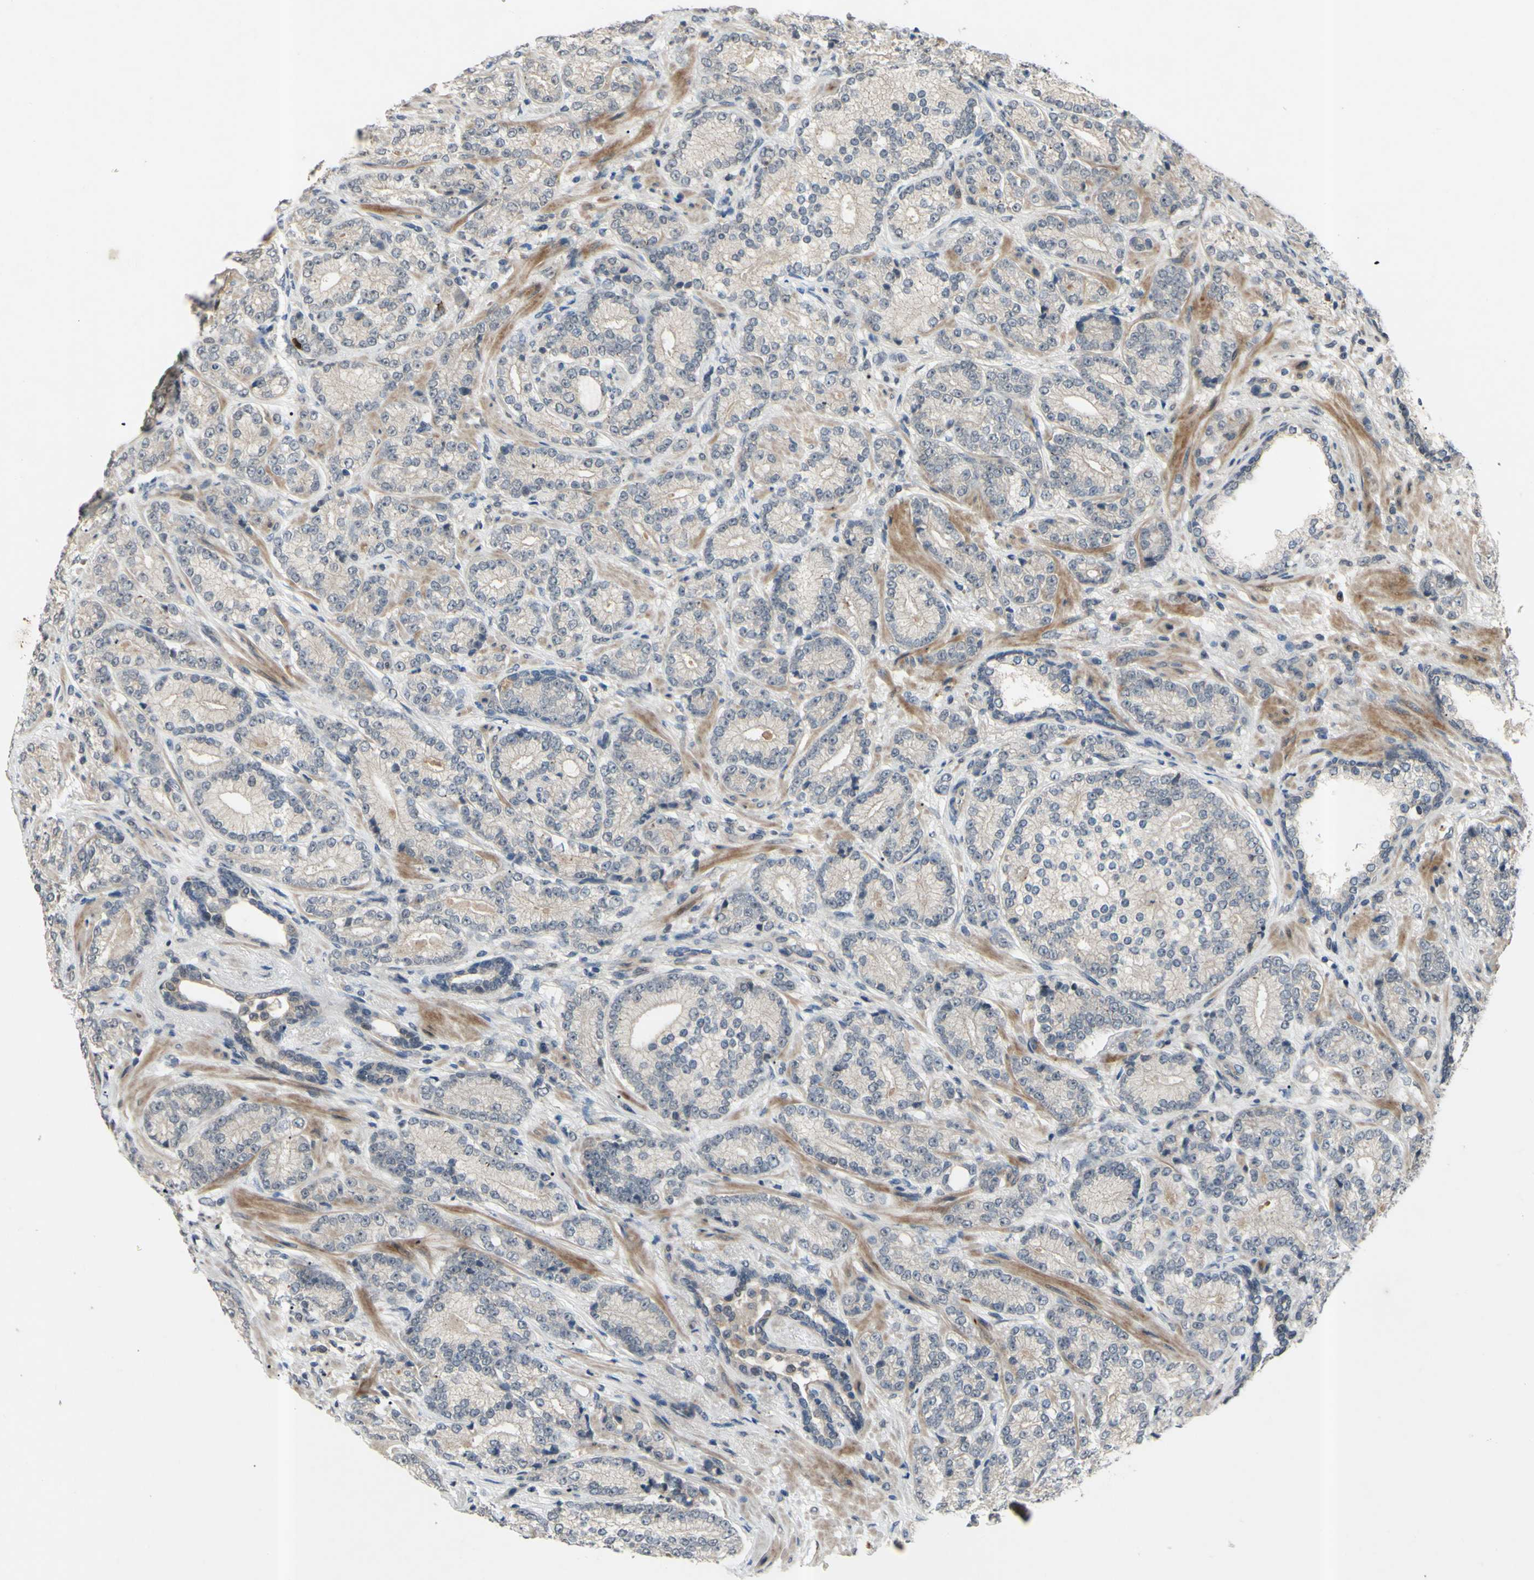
{"staining": {"intensity": "negative", "quantity": "none", "location": "none"}, "tissue": "prostate cancer", "cell_type": "Tumor cells", "image_type": "cancer", "snomed": [{"axis": "morphology", "description": "Adenocarcinoma, High grade"}, {"axis": "topography", "description": "Prostate"}], "caption": "This is a photomicrograph of immunohistochemistry staining of adenocarcinoma (high-grade) (prostate), which shows no expression in tumor cells. The staining is performed using DAB brown chromogen with nuclei counter-stained in using hematoxylin.", "gene": "ALK", "patient": {"sex": "male", "age": 61}}